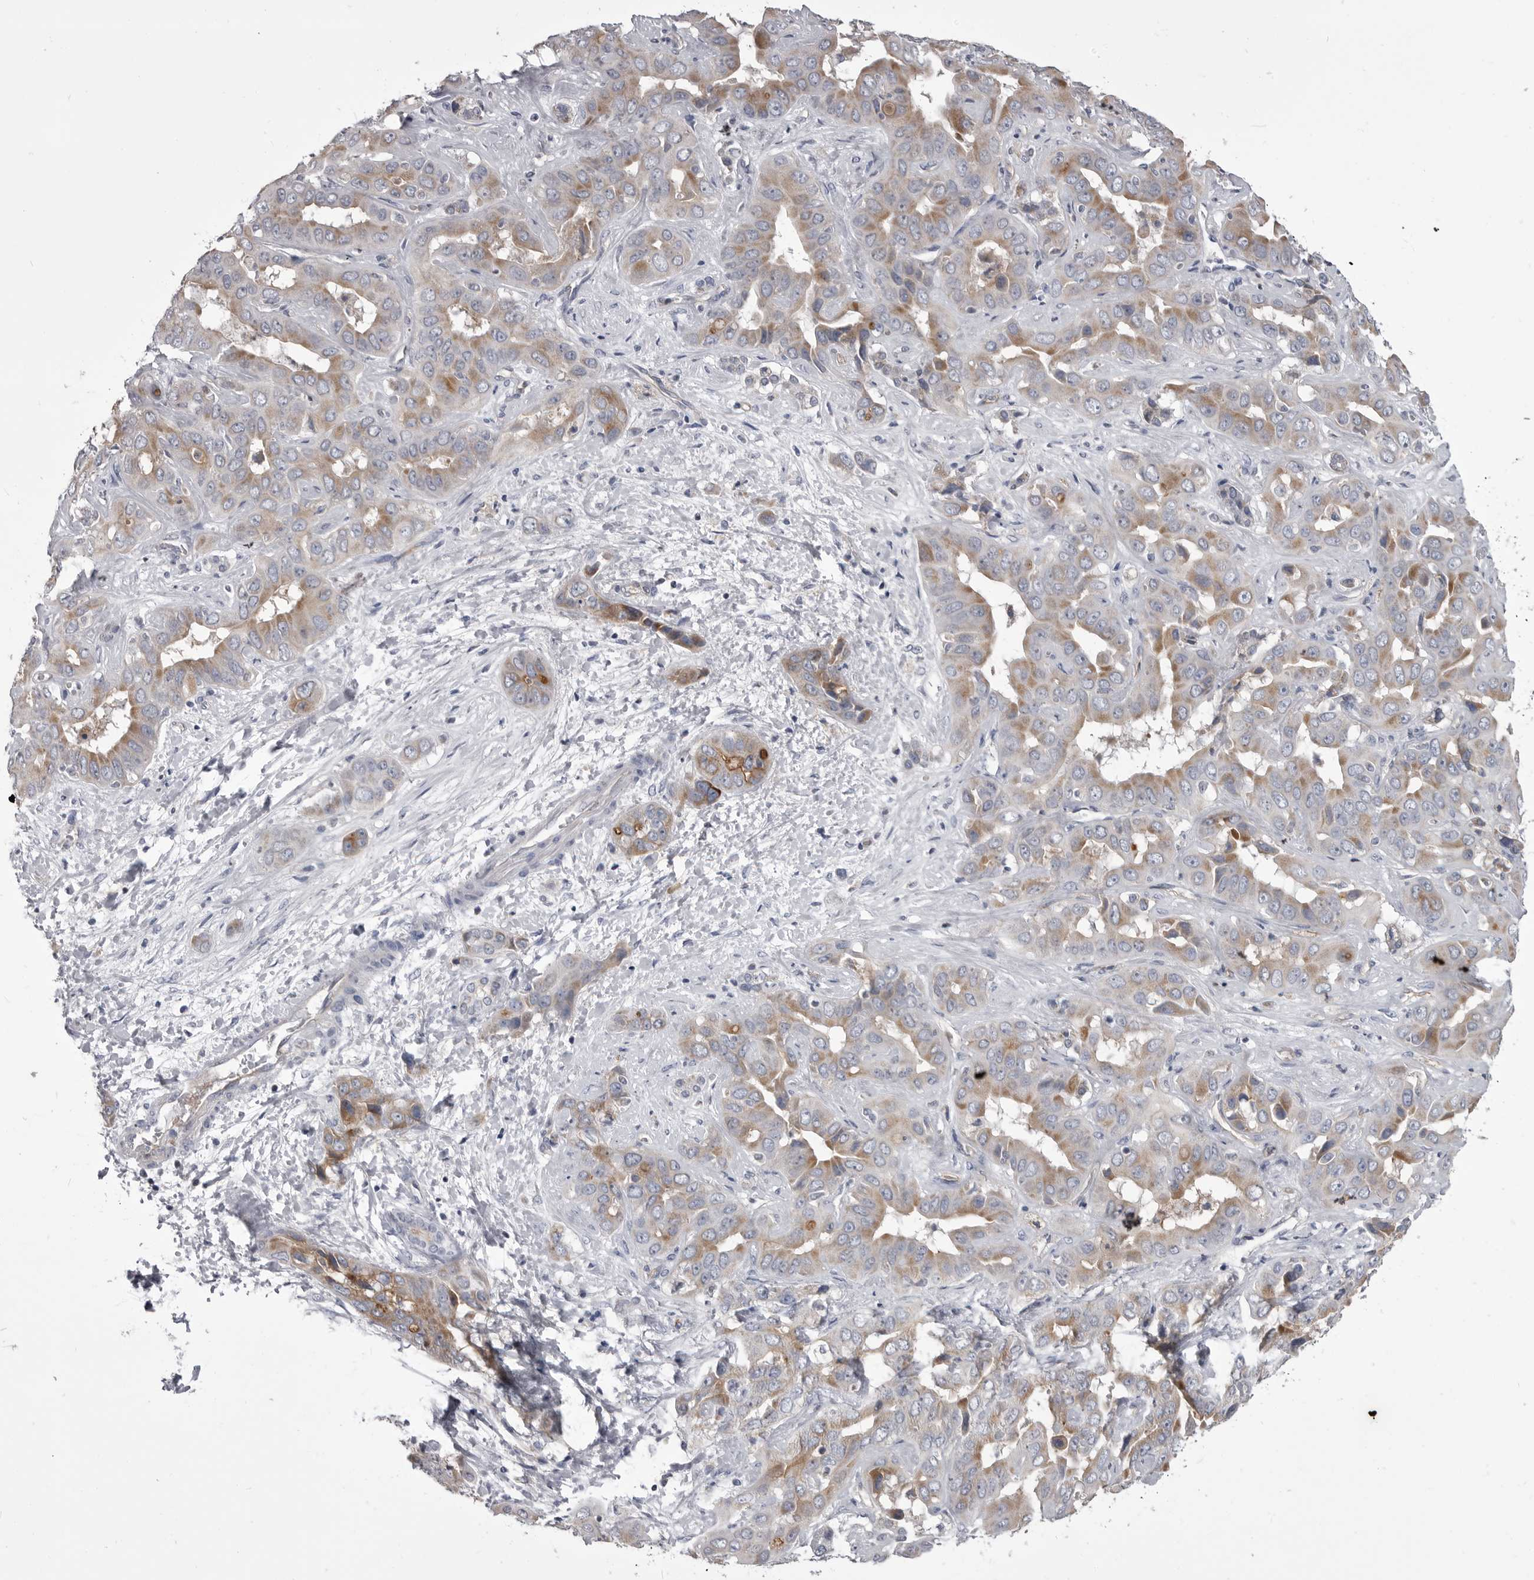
{"staining": {"intensity": "moderate", "quantity": ">75%", "location": "cytoplasmic/membranous"}, "tissue": "liver cancer", "cell_type": "Tumor cells", "image_type": "cancer", "snomed": [{"axis": "morphology", "description": "Cholangiocarcinoma"}, {"axis": "topography", "description": "Liver"}], "caption": "A brown stain highlights moderate cytoplasmic/membranous expression of a protein in liver cancer tumor cells. (DAB IHC, brown staining for protein, blue staining for nuclei).", "gene": "OPLAH", "patient": {"sex": "female", "age": 52}}